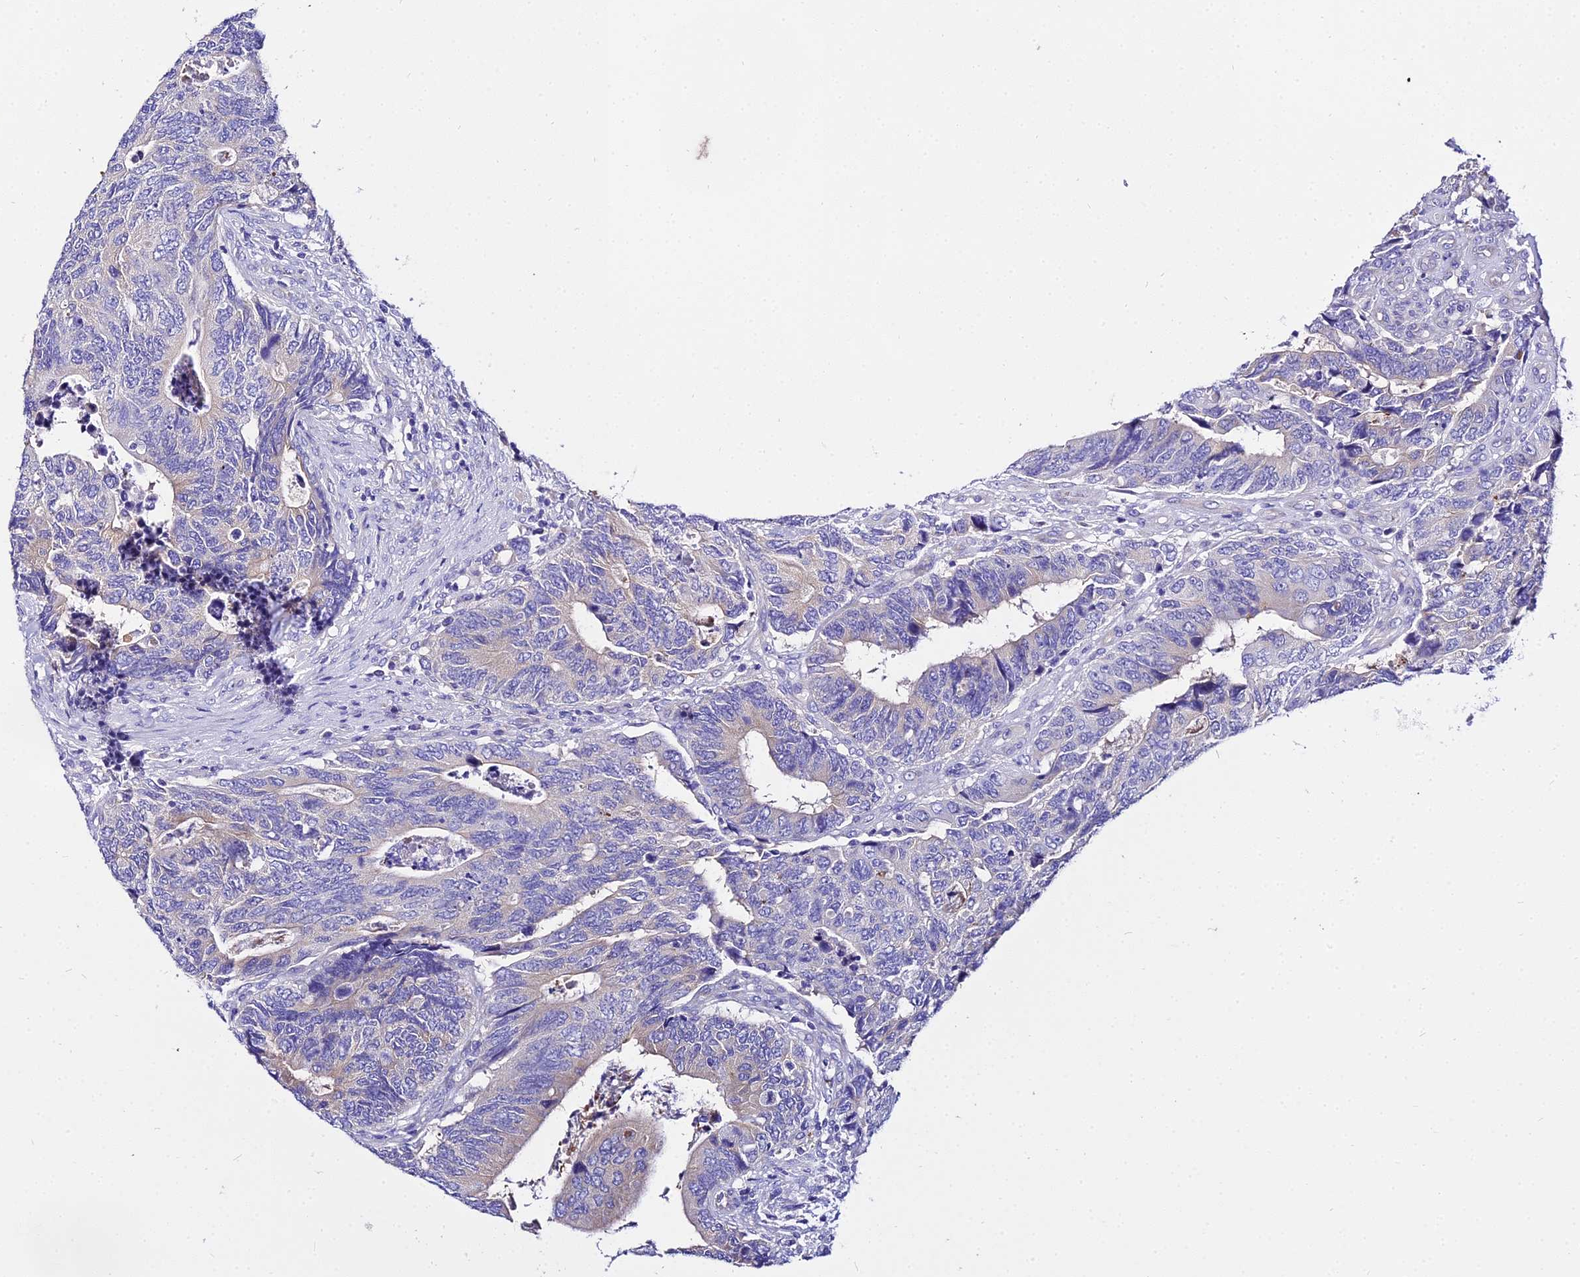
{"staining": {"intensity": "negative", "quantity": "none", "location": "none"}, "tissue": "colorectal cancer", "cell_type": "Tumor cells", "image_type": "cancer", "snomed": [{"axis": "morphology", "description": "Adenocarcinoma, NOS"}, {"axis": "topography", "description": "Colon"}], "caption": "Immunohistochemistry image of neoplastic tissue: human colorectal adenocarcinoma stained with DAB shows no significant protein staining in tumor cells. (DAB immunohistochemistry with hematoxylin counter stain).", "gene": "TUBA3D", "patient": {"sex": "male", "age": 87}}